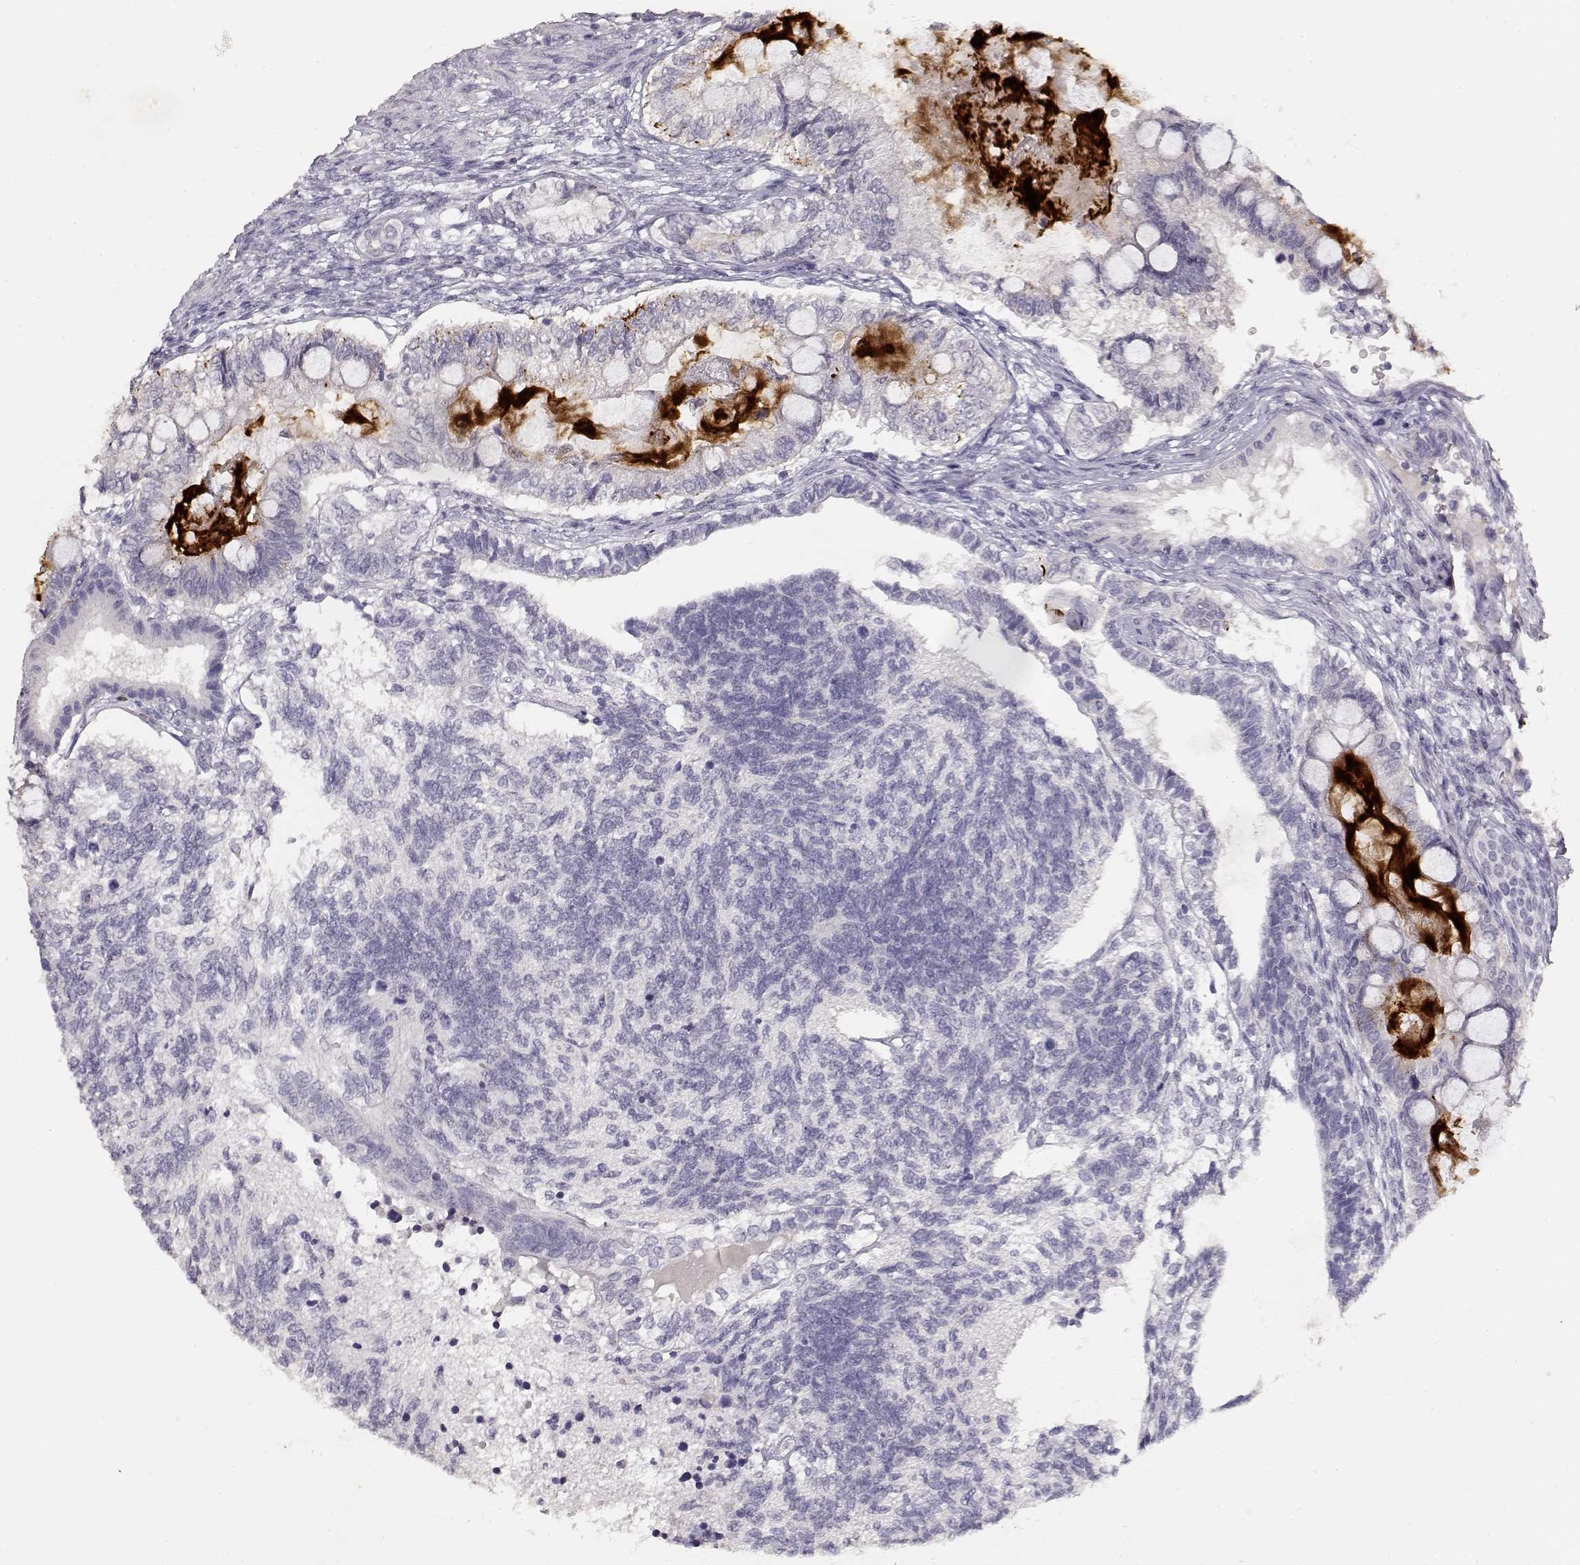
{"staining": {"intensity": "negative", "quantity": "none", "location": "none"}, "tissue": "testis cancer", "cell_type": "Tumor cells", "image_type": "cancer", "snomed": [{"axis": "morphology", "description": "Seminoma, NOS"}, {"axis": "morphology", "description": "Carcinoma, Embryonal, NOS"}, {"axis": "topography", "description": "Testis"}], "caption": "Protein analysis of embryonal carcinoma (testis) exhibits no significant staining in tumor cells.", "gene": "TPH2", "patient": {"sex": "male", "age": 41}}